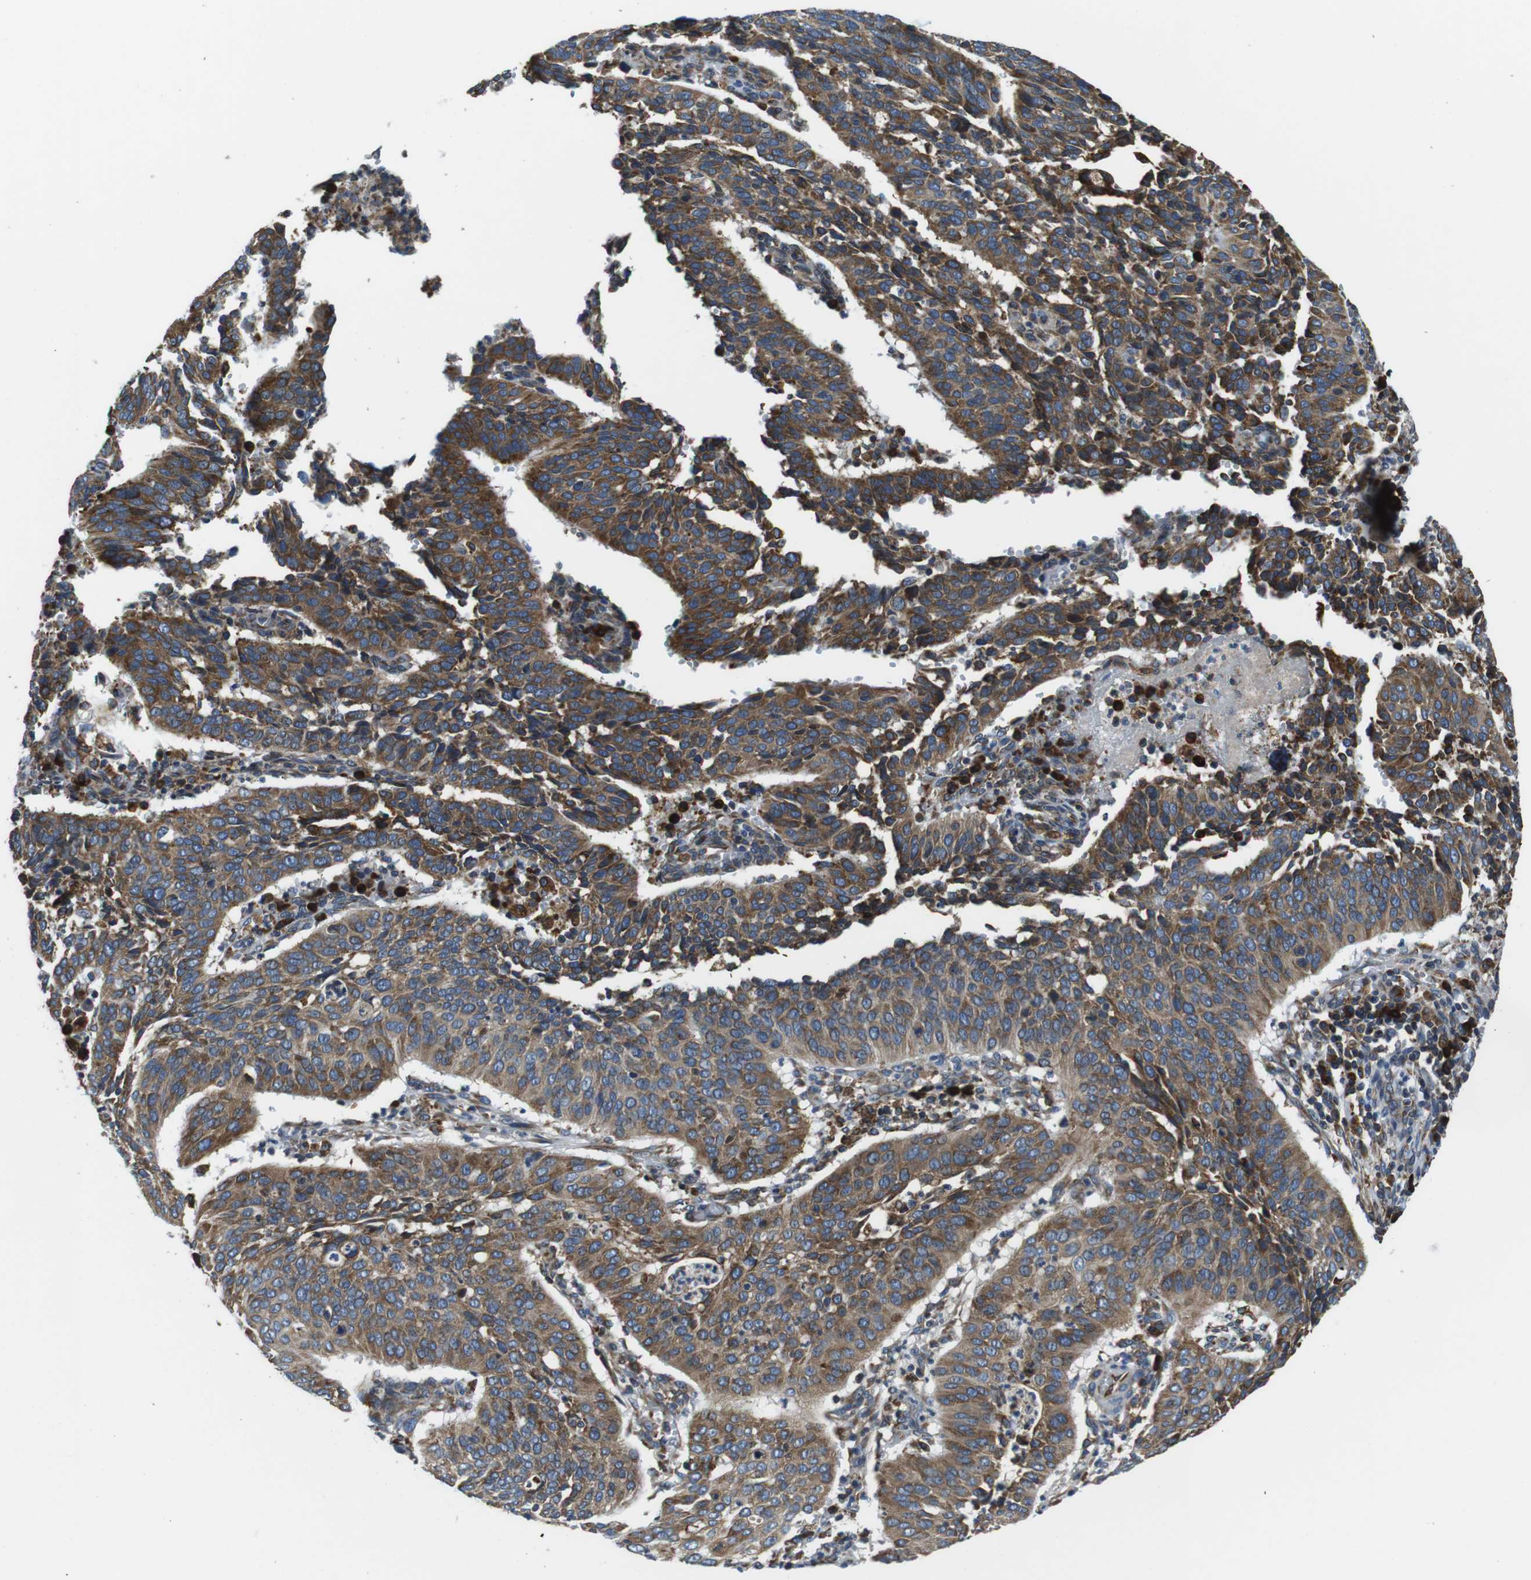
{"staining": {"intensity": "moderate", "quantity": ">75%", "location": "cytoplasmic/membranous"}, "tissue": "cervical cancer", "cell_type": "Tumor cells", "image_type": "cancer", "snomed": [{"axis": "morphology", "description": "Normal tissue, NOS"}, {"axis": "morphology", "description": "Squamous cell carcinoma, NOS"}, {"axis": "topography", "description": "Cervix"}], "caption": "High-magnification brightfield microscopy of squamous cell carcinoma (cervical) stained with DAB (brown) and counterstained with hematoxylin (blue). tumor cells exhibit moderate cytoplasmic/membranous positivity is appreciated in about>75% of cells.", "gene": "UGGT1", "patient": {"sex": "female", "age": 39}}